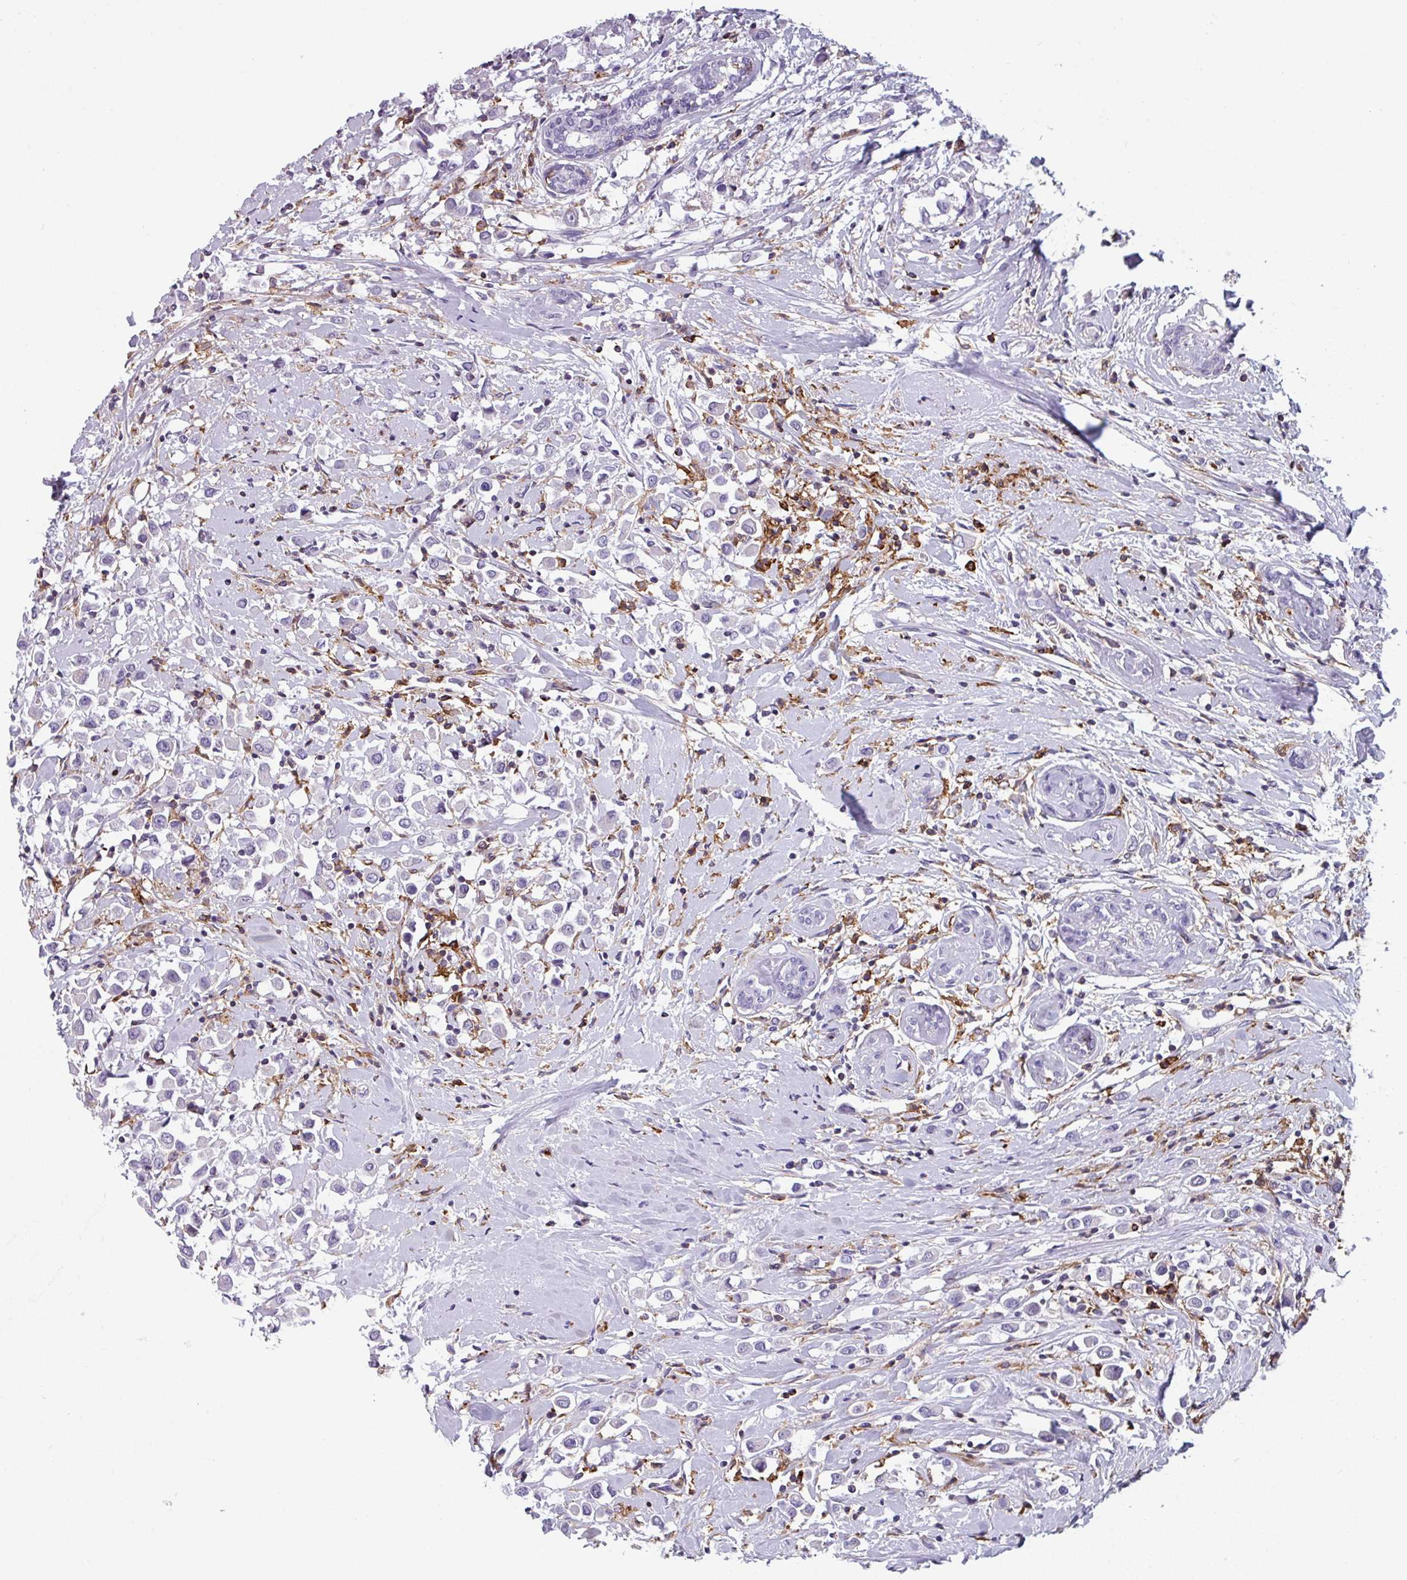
{"staining": {"intensity": "negative", "quantity": "none", "location": "none"}, "tissue": "breast cancer", "cell_type": "Tumor cells", "image_type": "cancer", "snomed": [{"axis": "morphology", "description": "Duct carcinoma"}, {"axis": "topography", "description": "Breast"}], "caption": "Human breast cancer (invasive ductal carcinoma) stained for a protein using immunohistochemistry shows no staining in tumor cells.", "gene": "EXOSC5", "patient": {"sex": "female", "age": 87}}